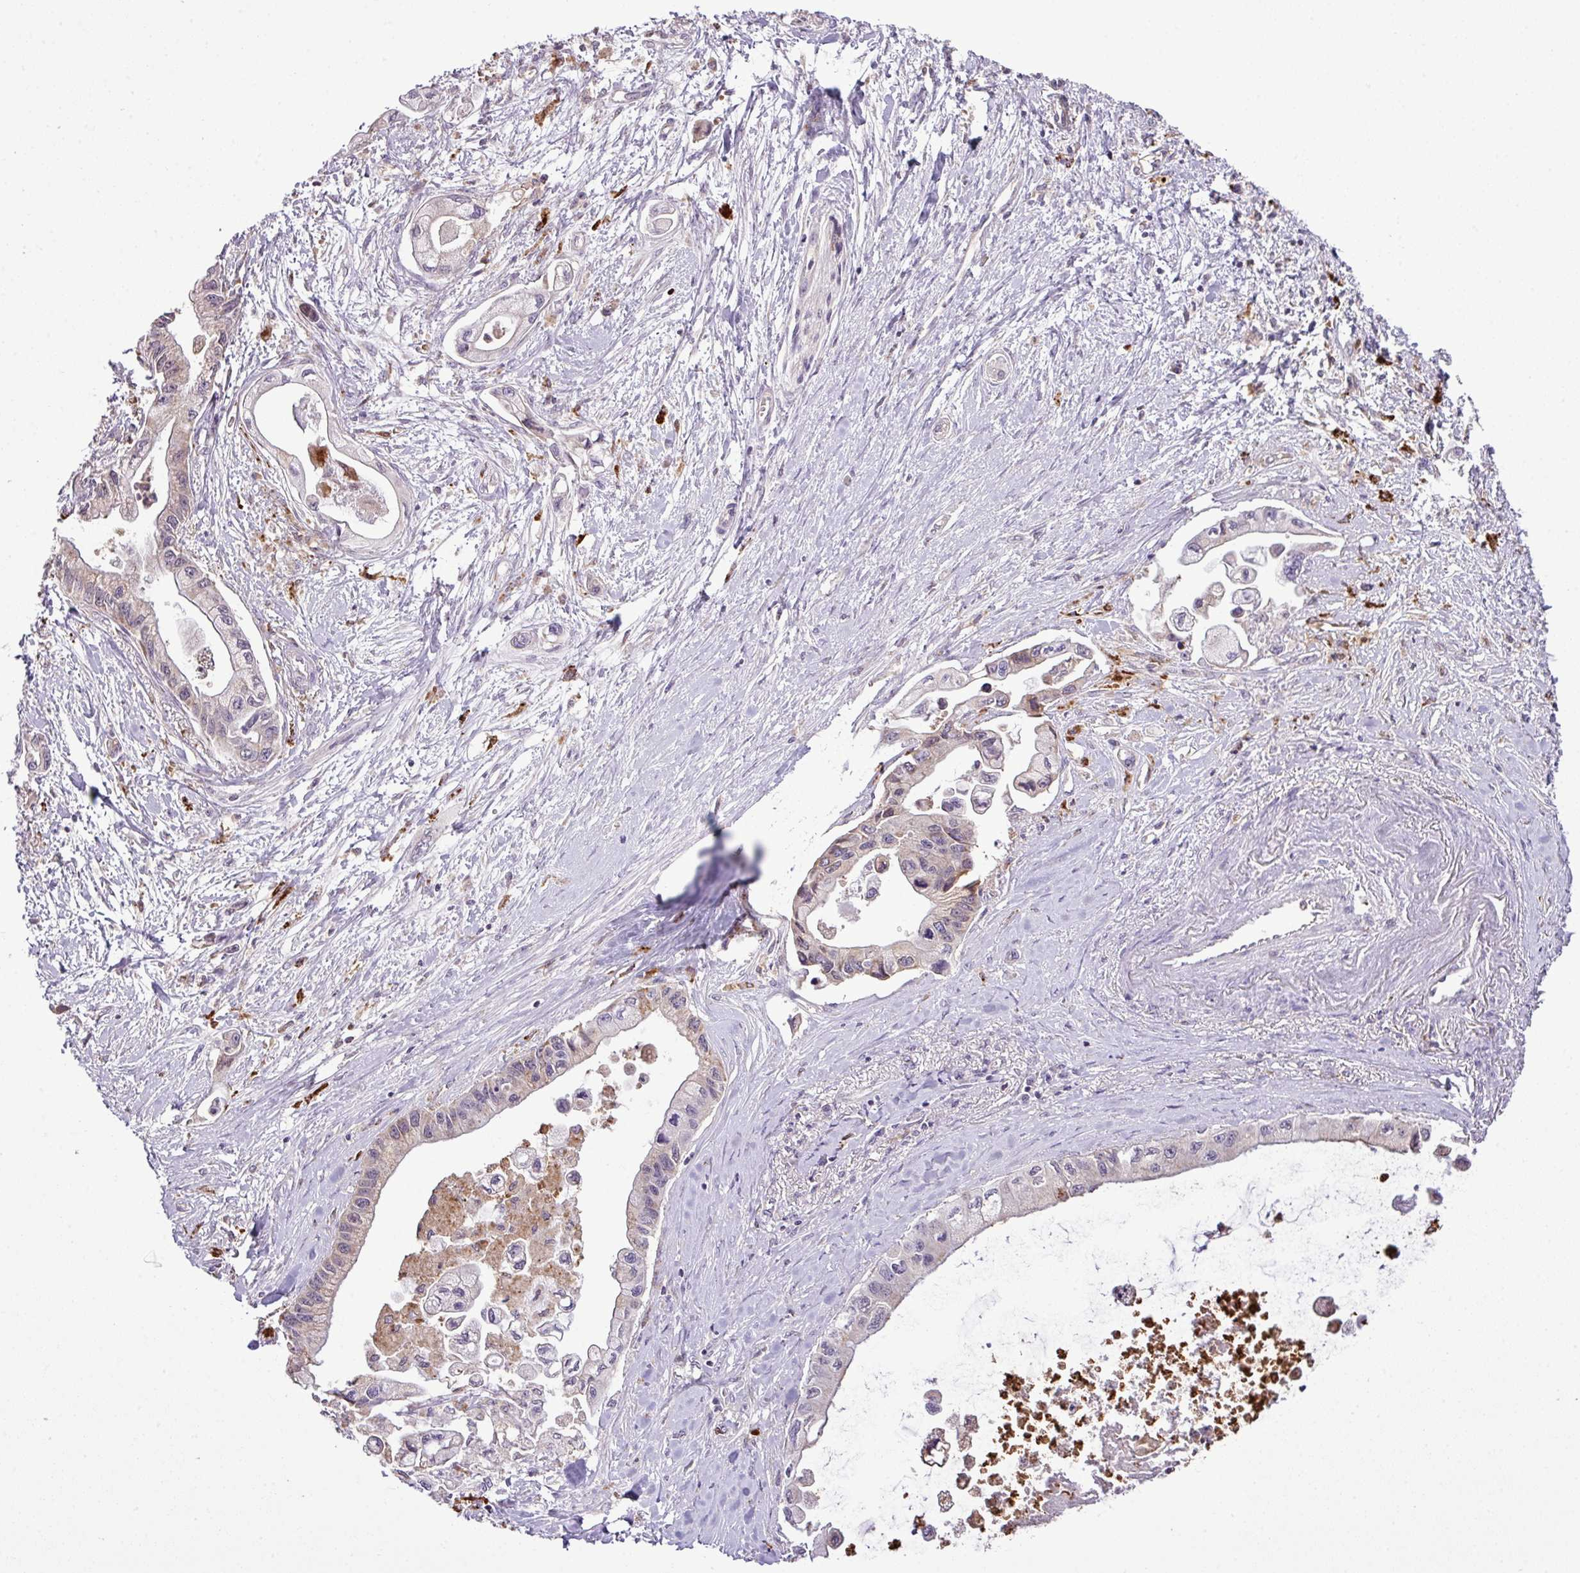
{"staining": {"intensity": "weak", "quantity": "<25%", "location": "cytoplasmic/membranous"}, "tissue": "pancreatic cancer", "cell_type": "Tumor cells", "image_type": "cancer", "snomed": [{"axis": "morphology", "description": "Adenocarcinoma, NOS"}, {"axis": "topography", "description": "Pancreas"}], "caption": "A high-resolution micrograph shows immunohistochemistry (IHC) staining of pancreatic cancer (adenocarcinoma), which demonstrates no significant positivity in tumor cells.", "gene": "SMCO4", "patient": {"sex": "male", "age": 61}}